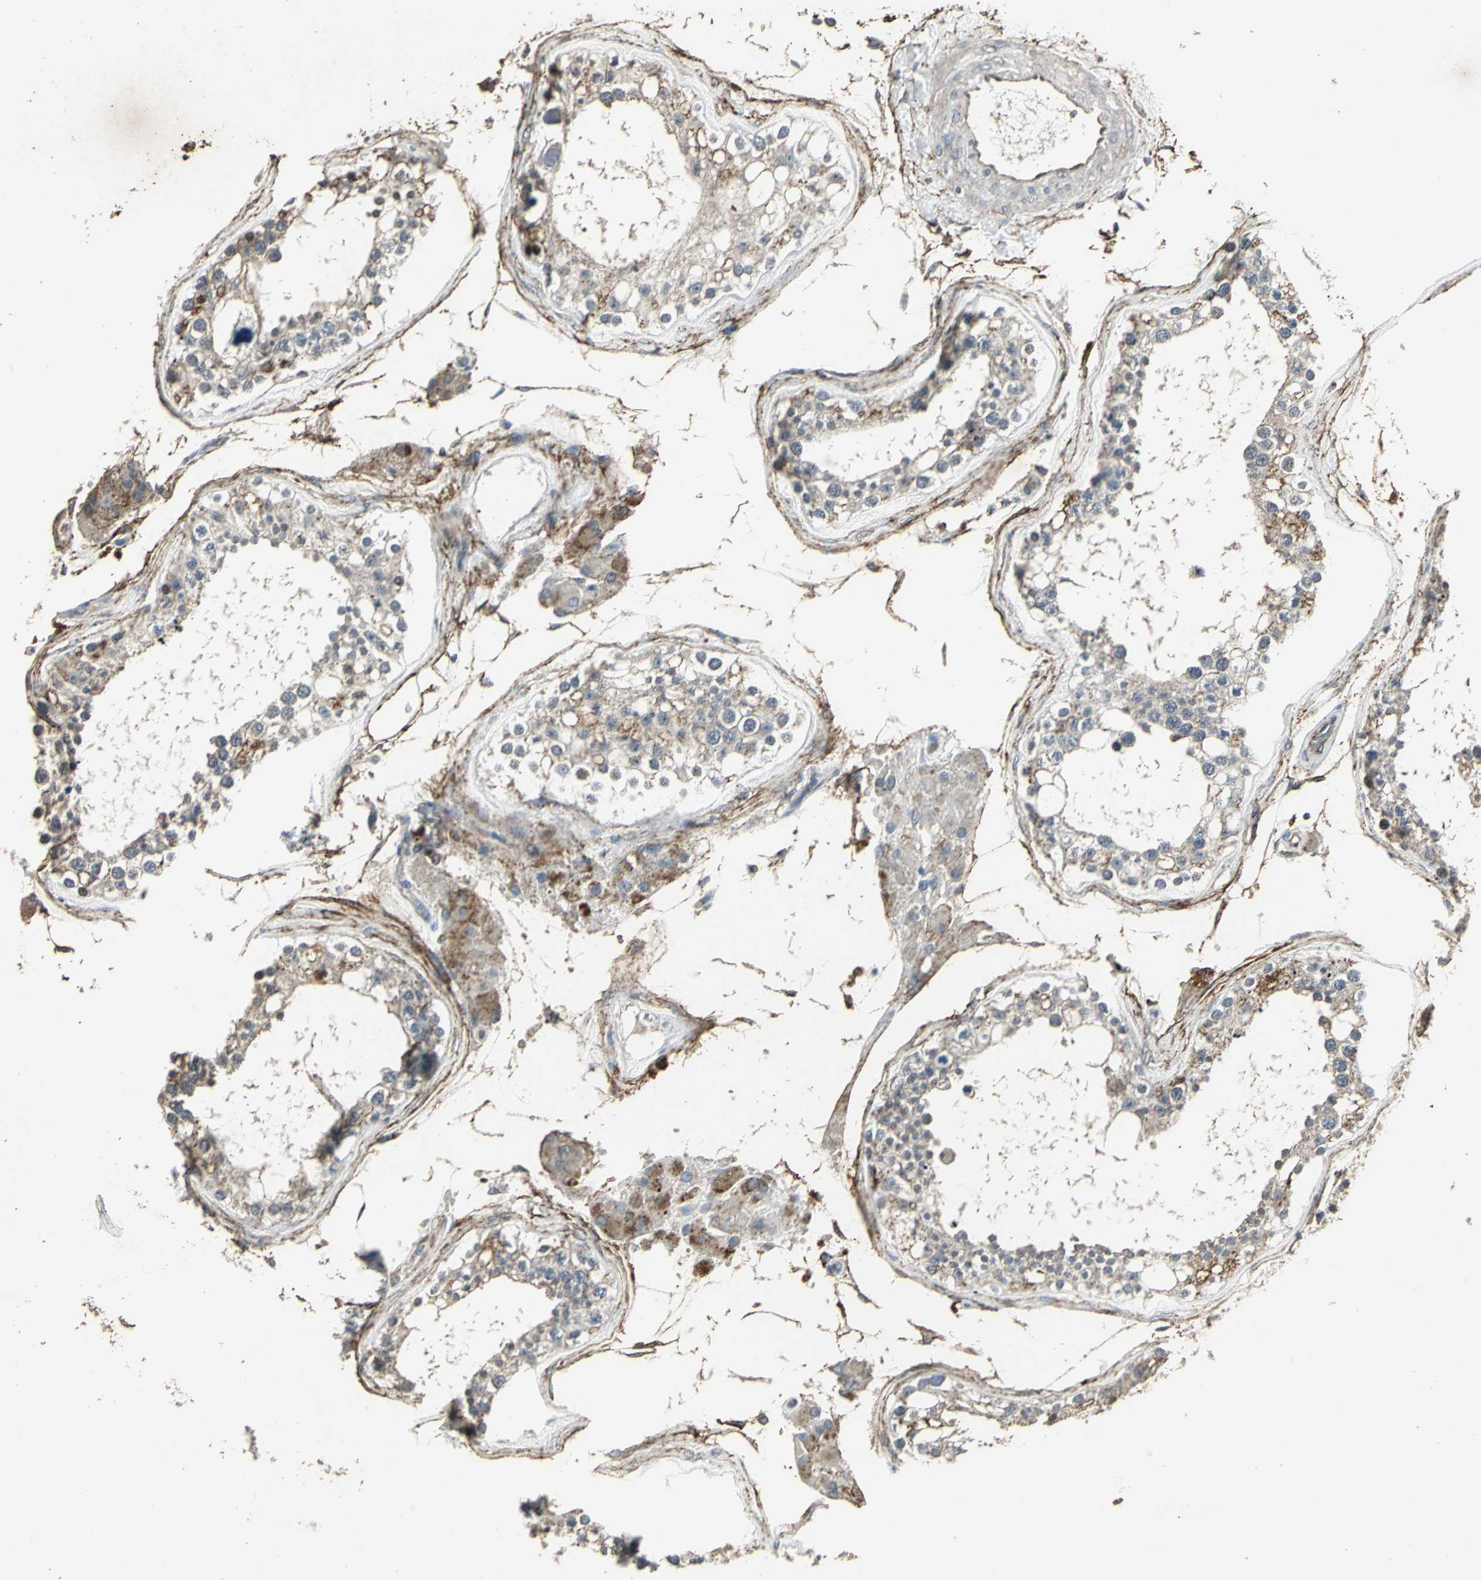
{"staining": {"intensity": "moderate", "quantity": ">75%", "location": "cytoplasmic/membranous"}, "tissue": "testis", "cell_type": "Cells in seminiferous ducts", "image_type": "normal", "snomed": [{"axis": "morphology", "description": "Normal tissue, NOS"}, {"axis": "topography", "description": "Testis"}], "caption": "Testis stained with DAB immunohistochemistry (IHC) exhibits medium levels of moderate cytoplasmic/membranous positivity in about >75% of cells in seminiferous ducts.", "gene": "DNAJB4", "patient": {"sex": "male", "age": 68}}